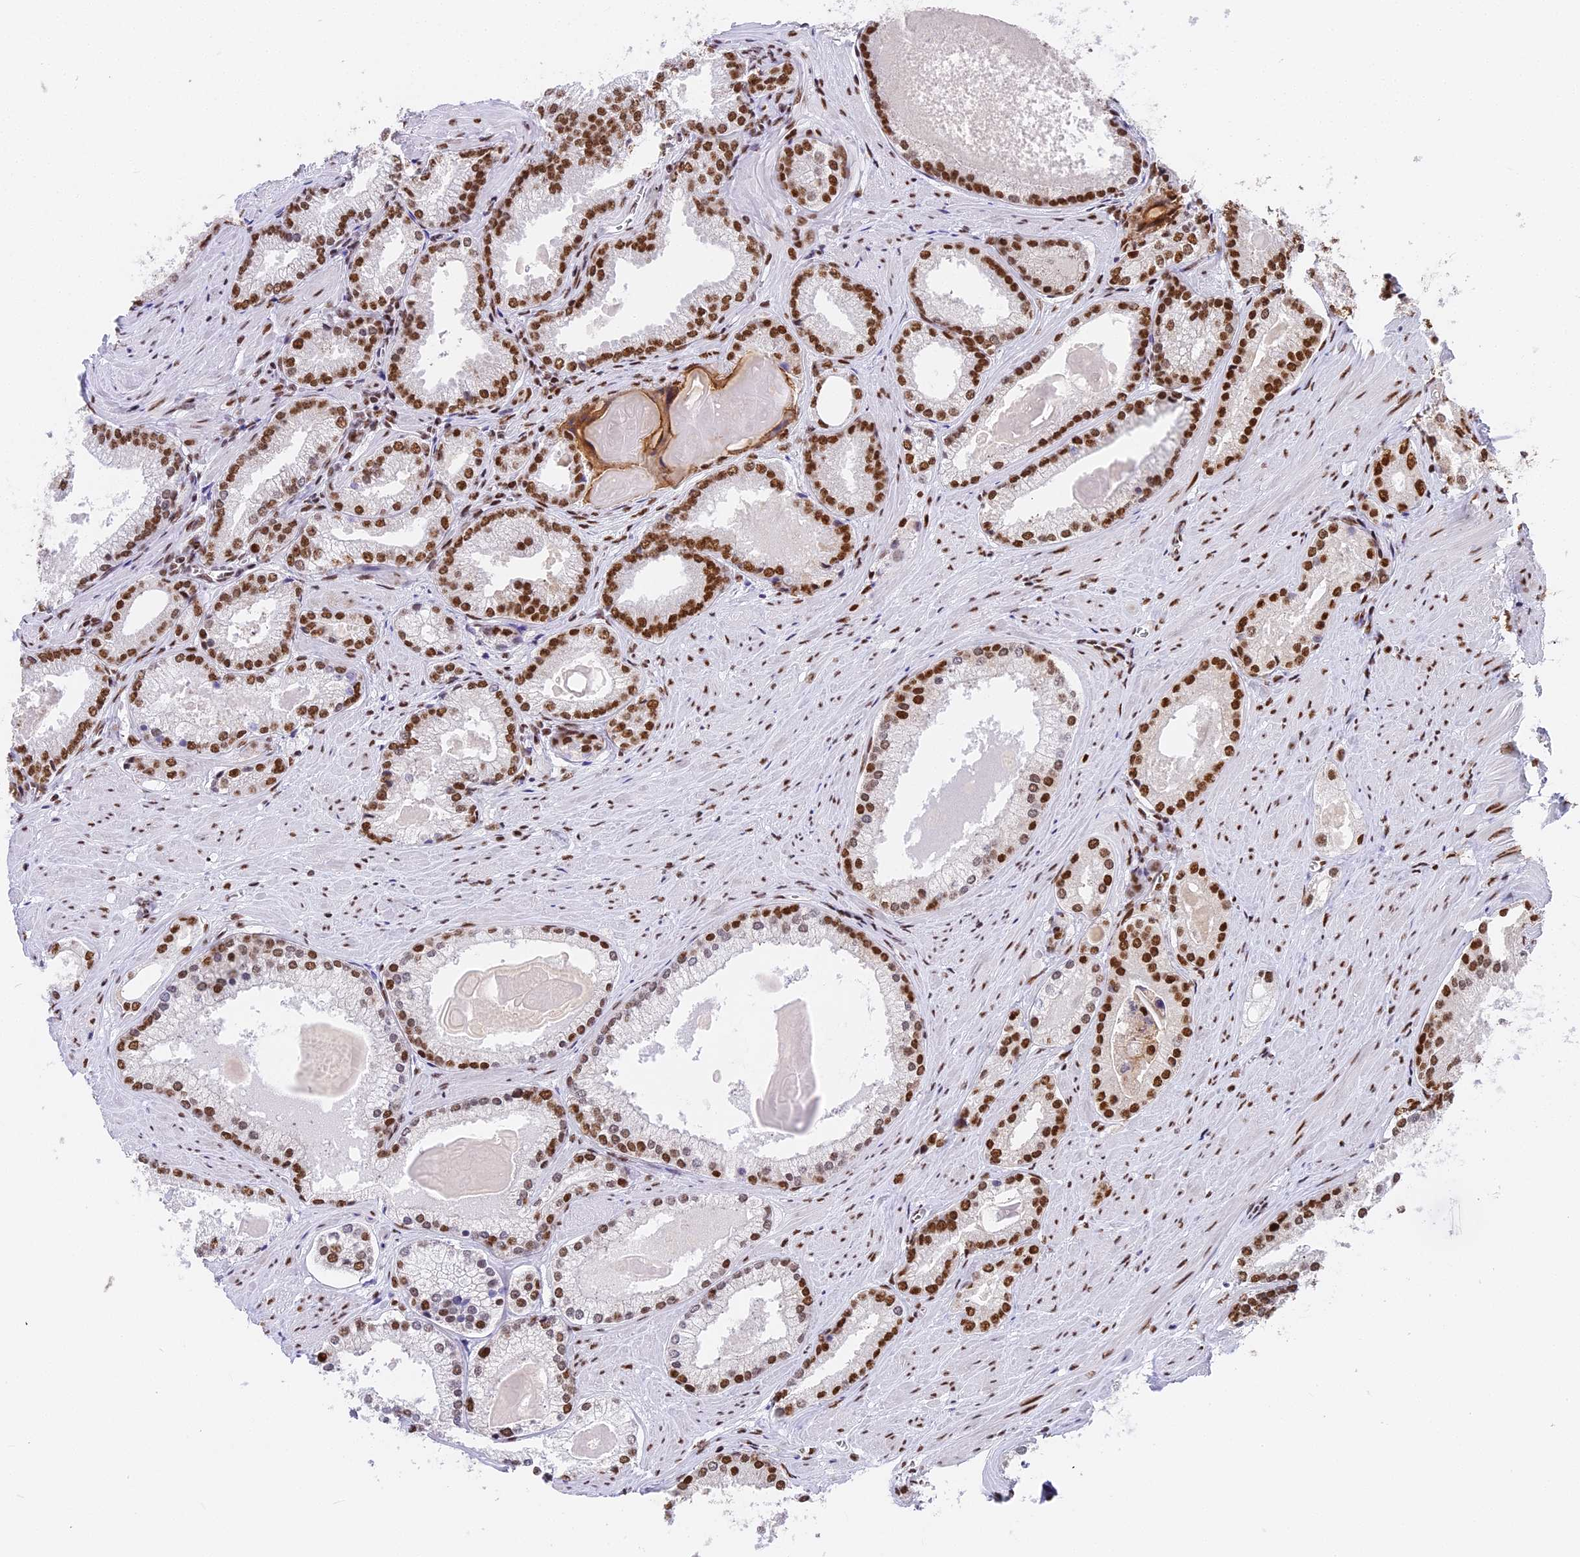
{"staining": {"intensity": "strong", "quantity": ">75%", "location": "nuclear"}, "tissue": "prostate cancer", "cell_type": "Tumor cells", "image_type": "cancer", "snomed": [{"axis": "morphology", "description": "Adenocarcinoma, Low grade"}, {"axis": "topography", "description": "Prostate"}], "caption": "An image showing strong nuclear staining in approximately >75% of tumor cells in low-grade adenocarcinoma (prostate), as visualized by brown immunohistochemical staining.", "gene": "SBNO1", "patient": {"sex": "male", "age": 54}}